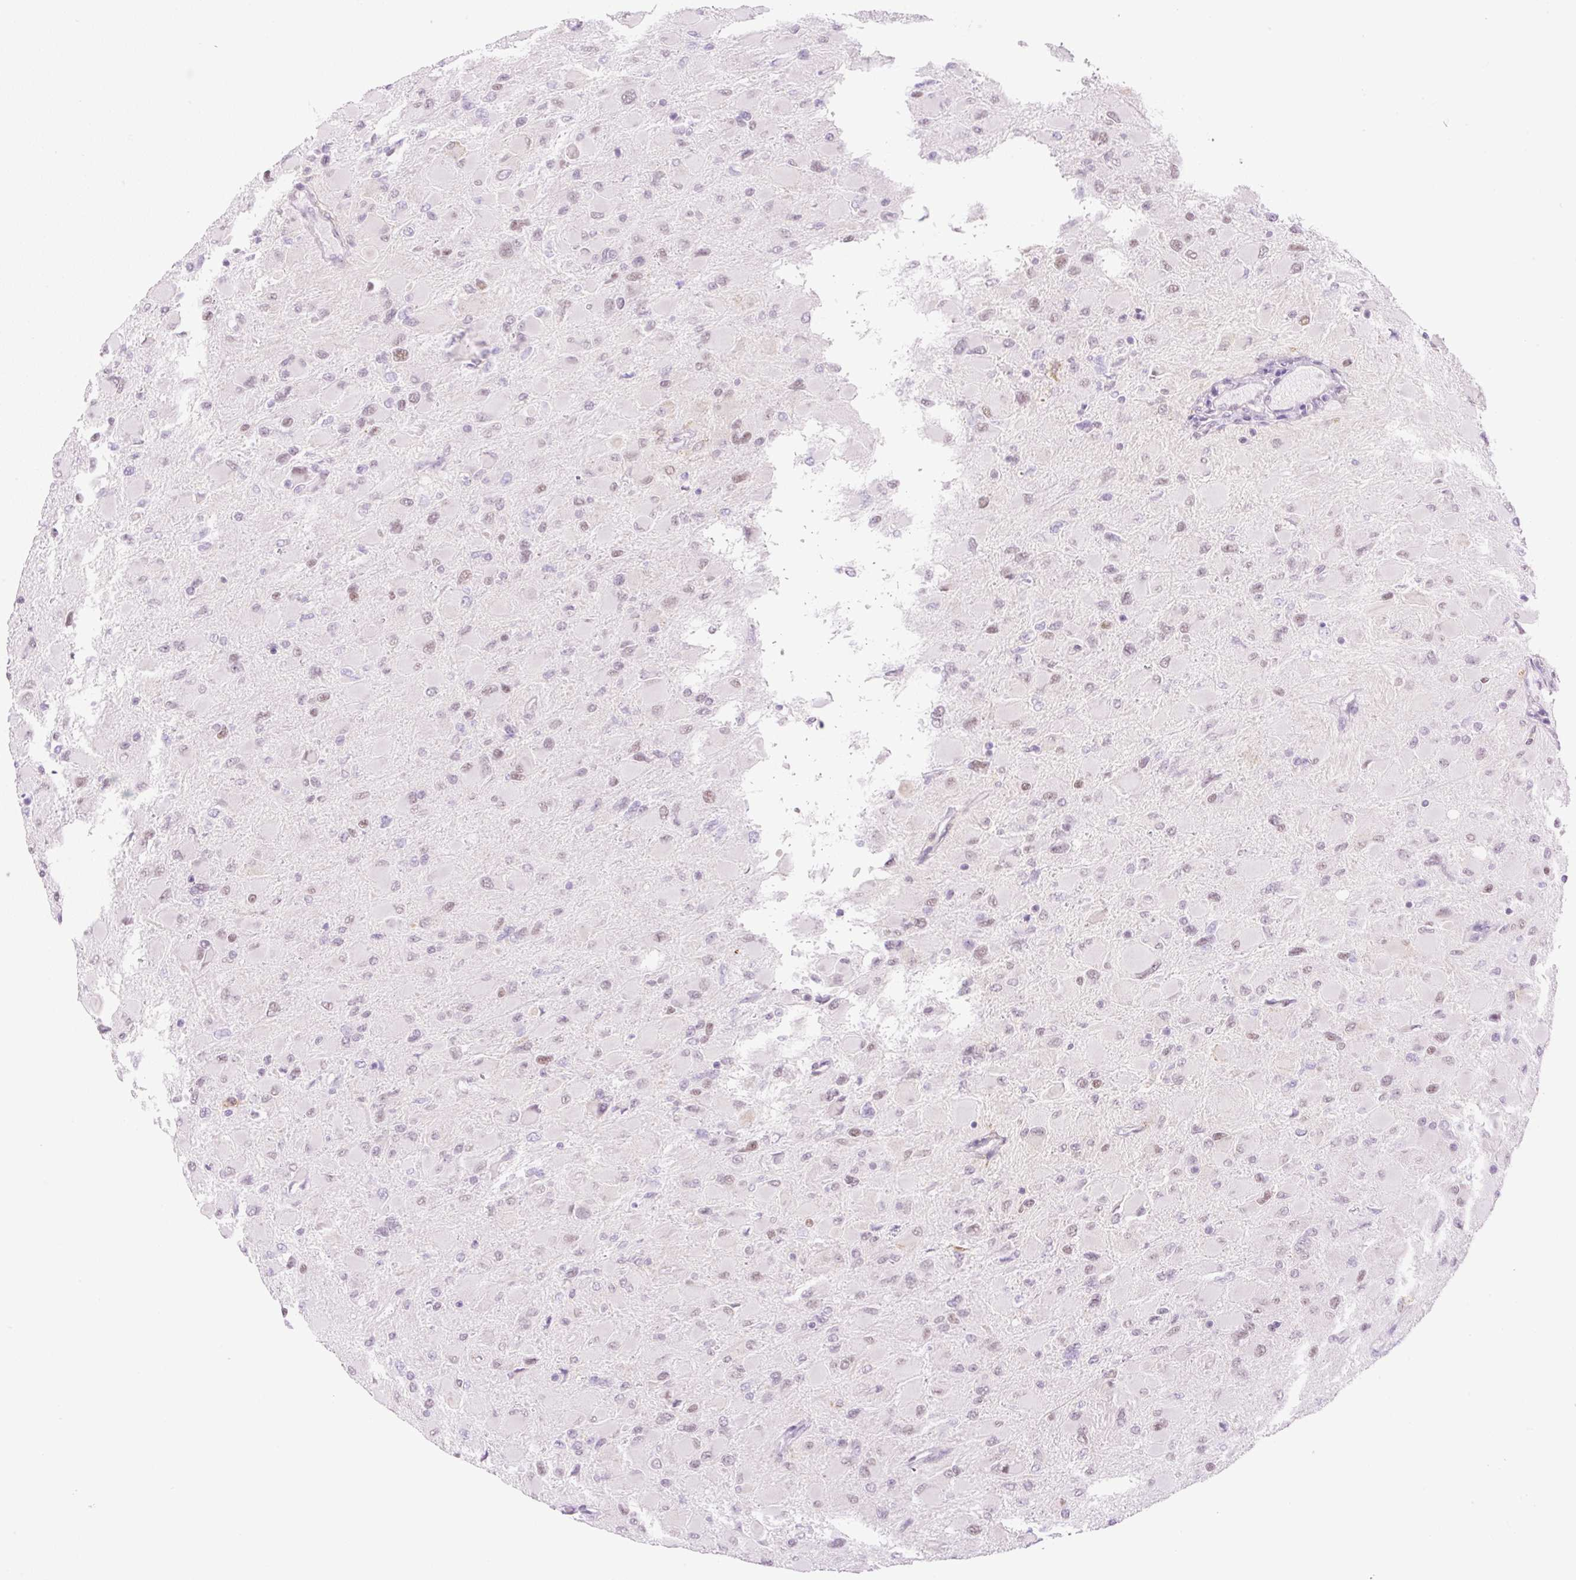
{"staining": {"intensity": "weak", "quantity": ">75%", "location": "nuclear"}, "tissue": "glioma", "cell_type": "Tumor cells", "image_type": "cancer", "snomed": [{"axis": "morphology", "description": "Glioma, malignant, High grade"}, {"axis": "topography", "description": "Cerebral cortex"}], "caption": "The immunohistochemical stain shows weak nuclear expression in tumor cells of glioma tissue. The protein is stained brown, and the nuclei are stained in blue (DAB (3,3'-diaminobenzidine) IHC with brightfield microscopy, high magnification).", "gene": "PALM3", "patient": {"sex": "female", "age": 36}}